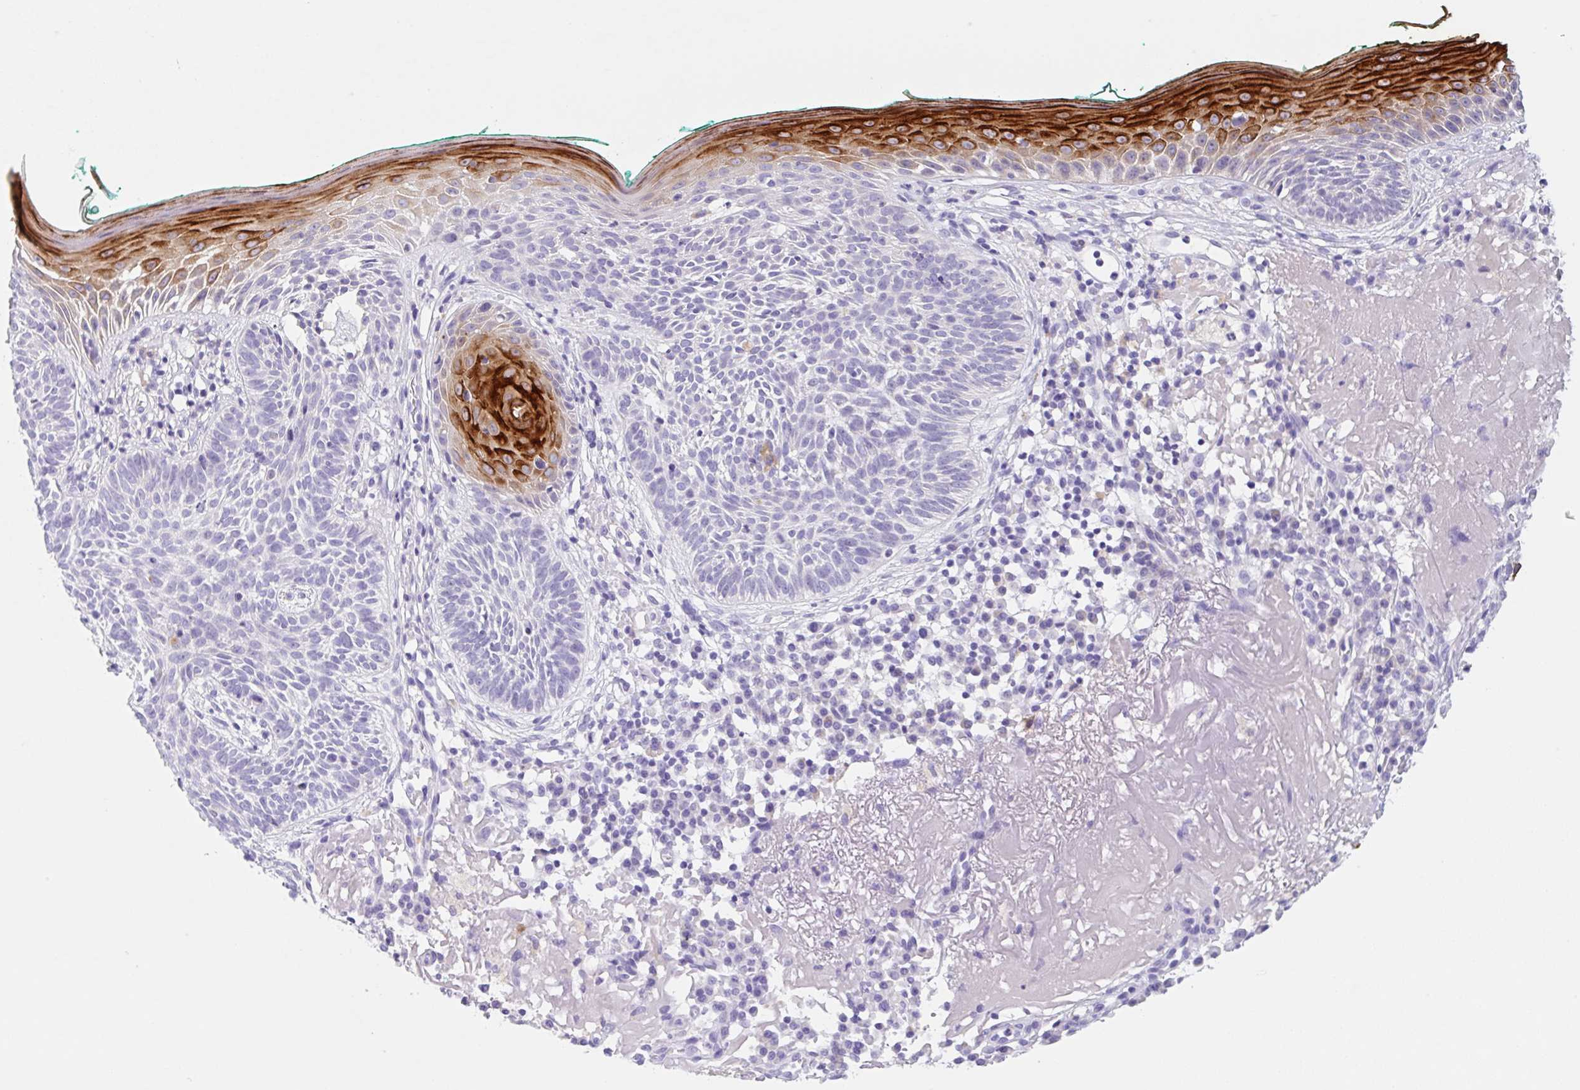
{"staining": {"intensity": "negative", "quantity": "none", "location": "none"}, "tissue": "skin cancer", "cell_type": "Tumor cells", "image_type": "cancer", "snomed": [{"axis": "morphology", "description": "Basal cell carcinoma"}, {"axis": "topography", "description": "Skin"}], "caption": "Immunohistochemical staining of human skin cancer (basal cell carcinoma) reveals no significant positivity in tumor cells. Brightfield microscopy of immunohistochemistry (IHC) stained with DAB (3,3'-diaminobenzidine) (brown) and hematoxylin (blue), captured at high magnification.", "gene": "KLK8", "patient": {"sex": "male", "age": 68}}